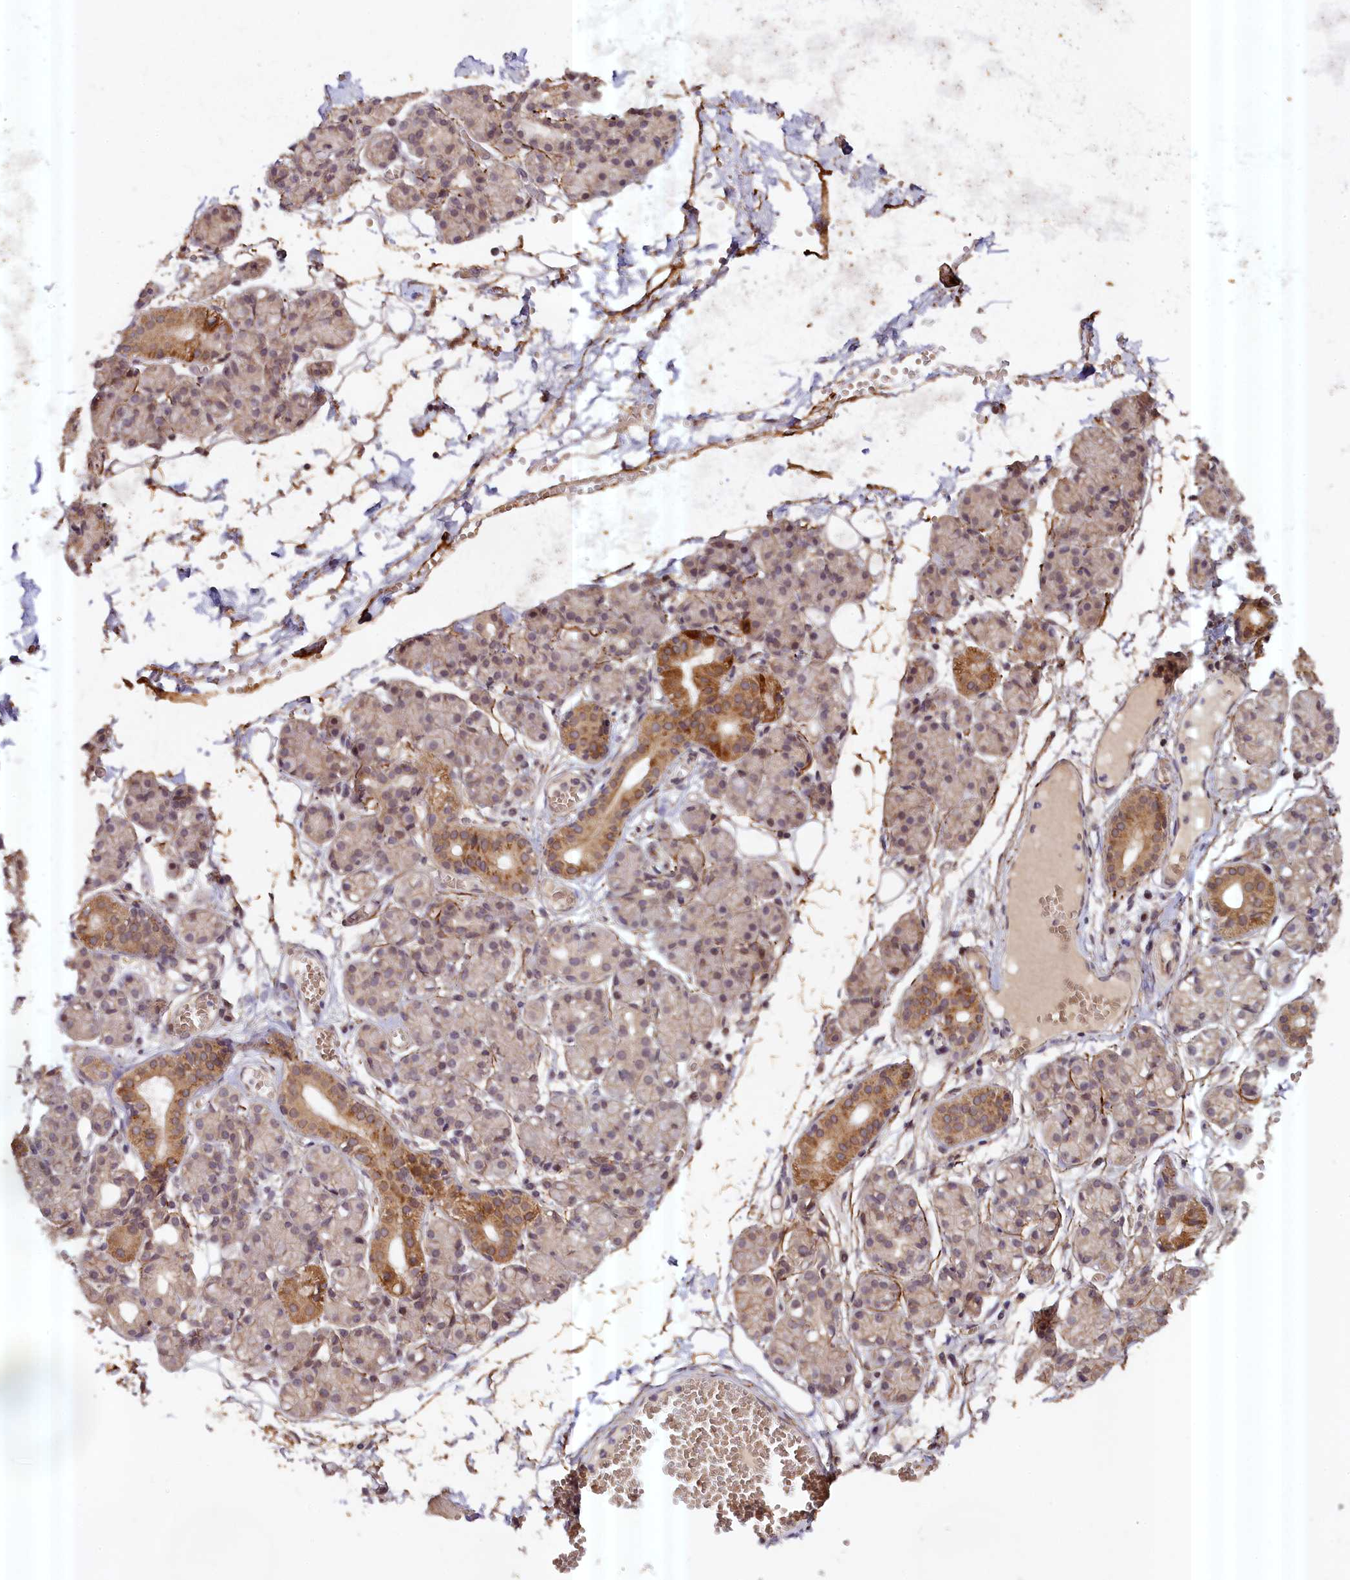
{"staining": {"intensity": "moderate", "quantity": "25%-75%", "location": "cytoplasmic/membranous,nuclear"}, "tissue": "salivary gland", "cell_type": "Glandular cells", "image_type": "normal", "snomed": [{"axis": "morphology", "description": "Normal tissue, NOS"}, {"axis": "topography", "description": "Salivary gland"}], "caption": "Benign salivary gland reveals moderate cytoplasmic/membranous,nuclear staining in about 25%-75% of glandular cells, visualized by immunohistochemistry. The protein is shown in brown color, while the nuclei are stained blue.", "gene": "ZNF480", "patient": {"sex": "male", "age": 63}}